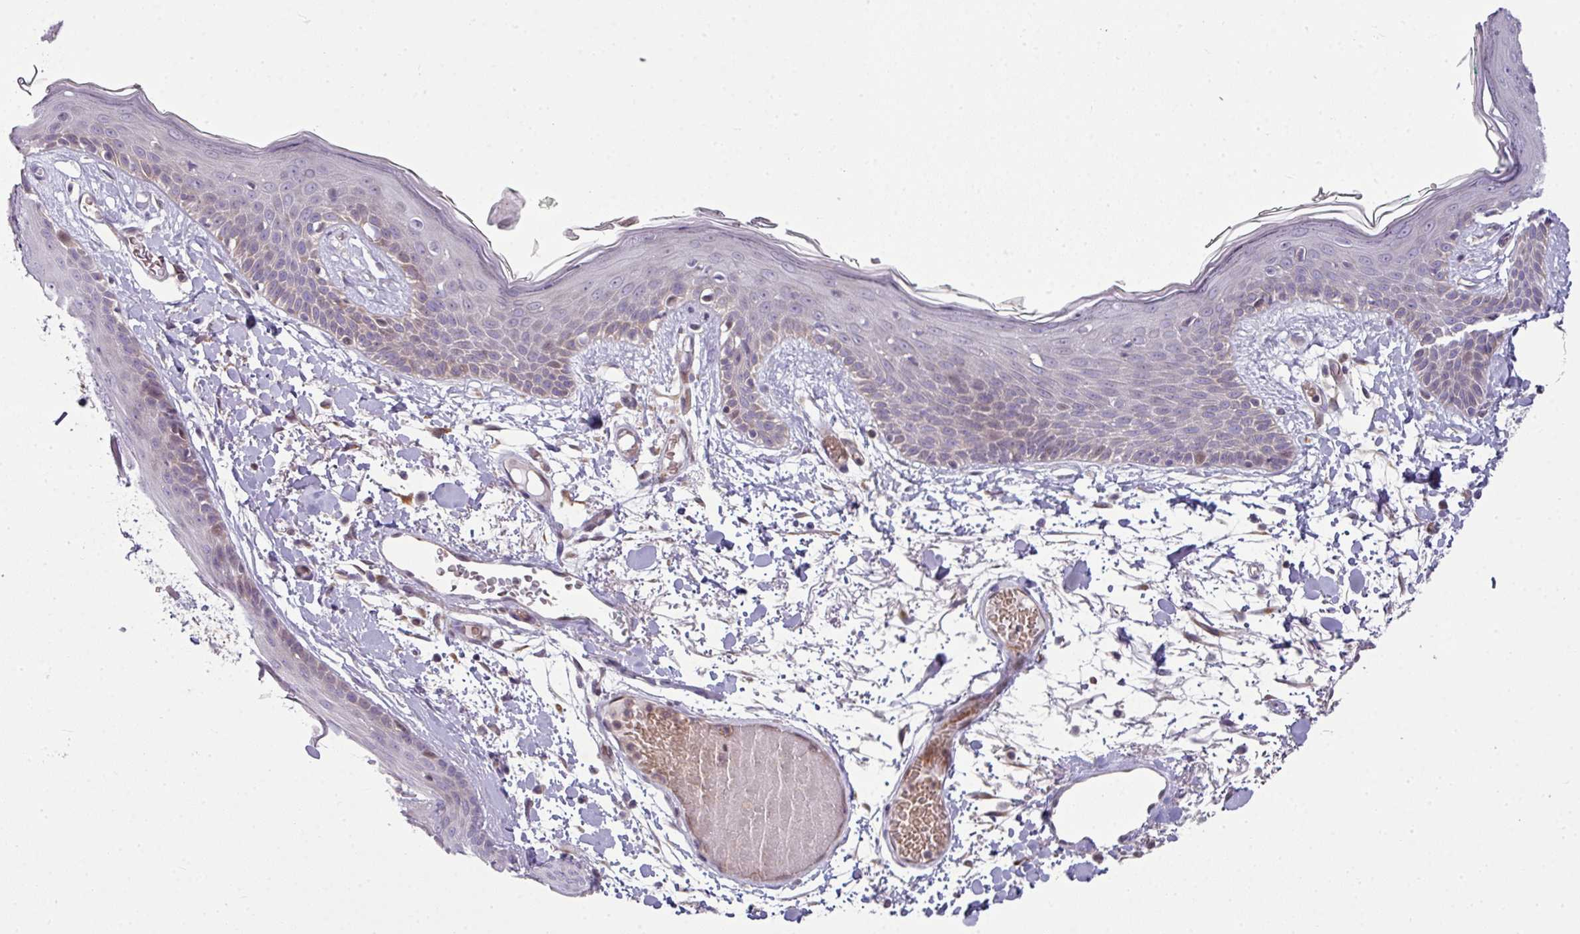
{"staining": {"intensity": "moderate", "quantity": ">75%", "location": "cytoplasmic/membranous"}, "tissue": "skin", "cell_type": "Fibroblasts", "image_type": "normal", "snomed": [{"axis": "morphology", "description": "Normal tissue, NOS"}, {"axis": "topography", "description": "Skin"}], "caption": "A micrograph of human skin stained for a protein displays moderate cytoplasmic/membranous brown staining in fibroblasts.", "gene": "STAT5A", "patient": {"sex": "male", "age": 79}}